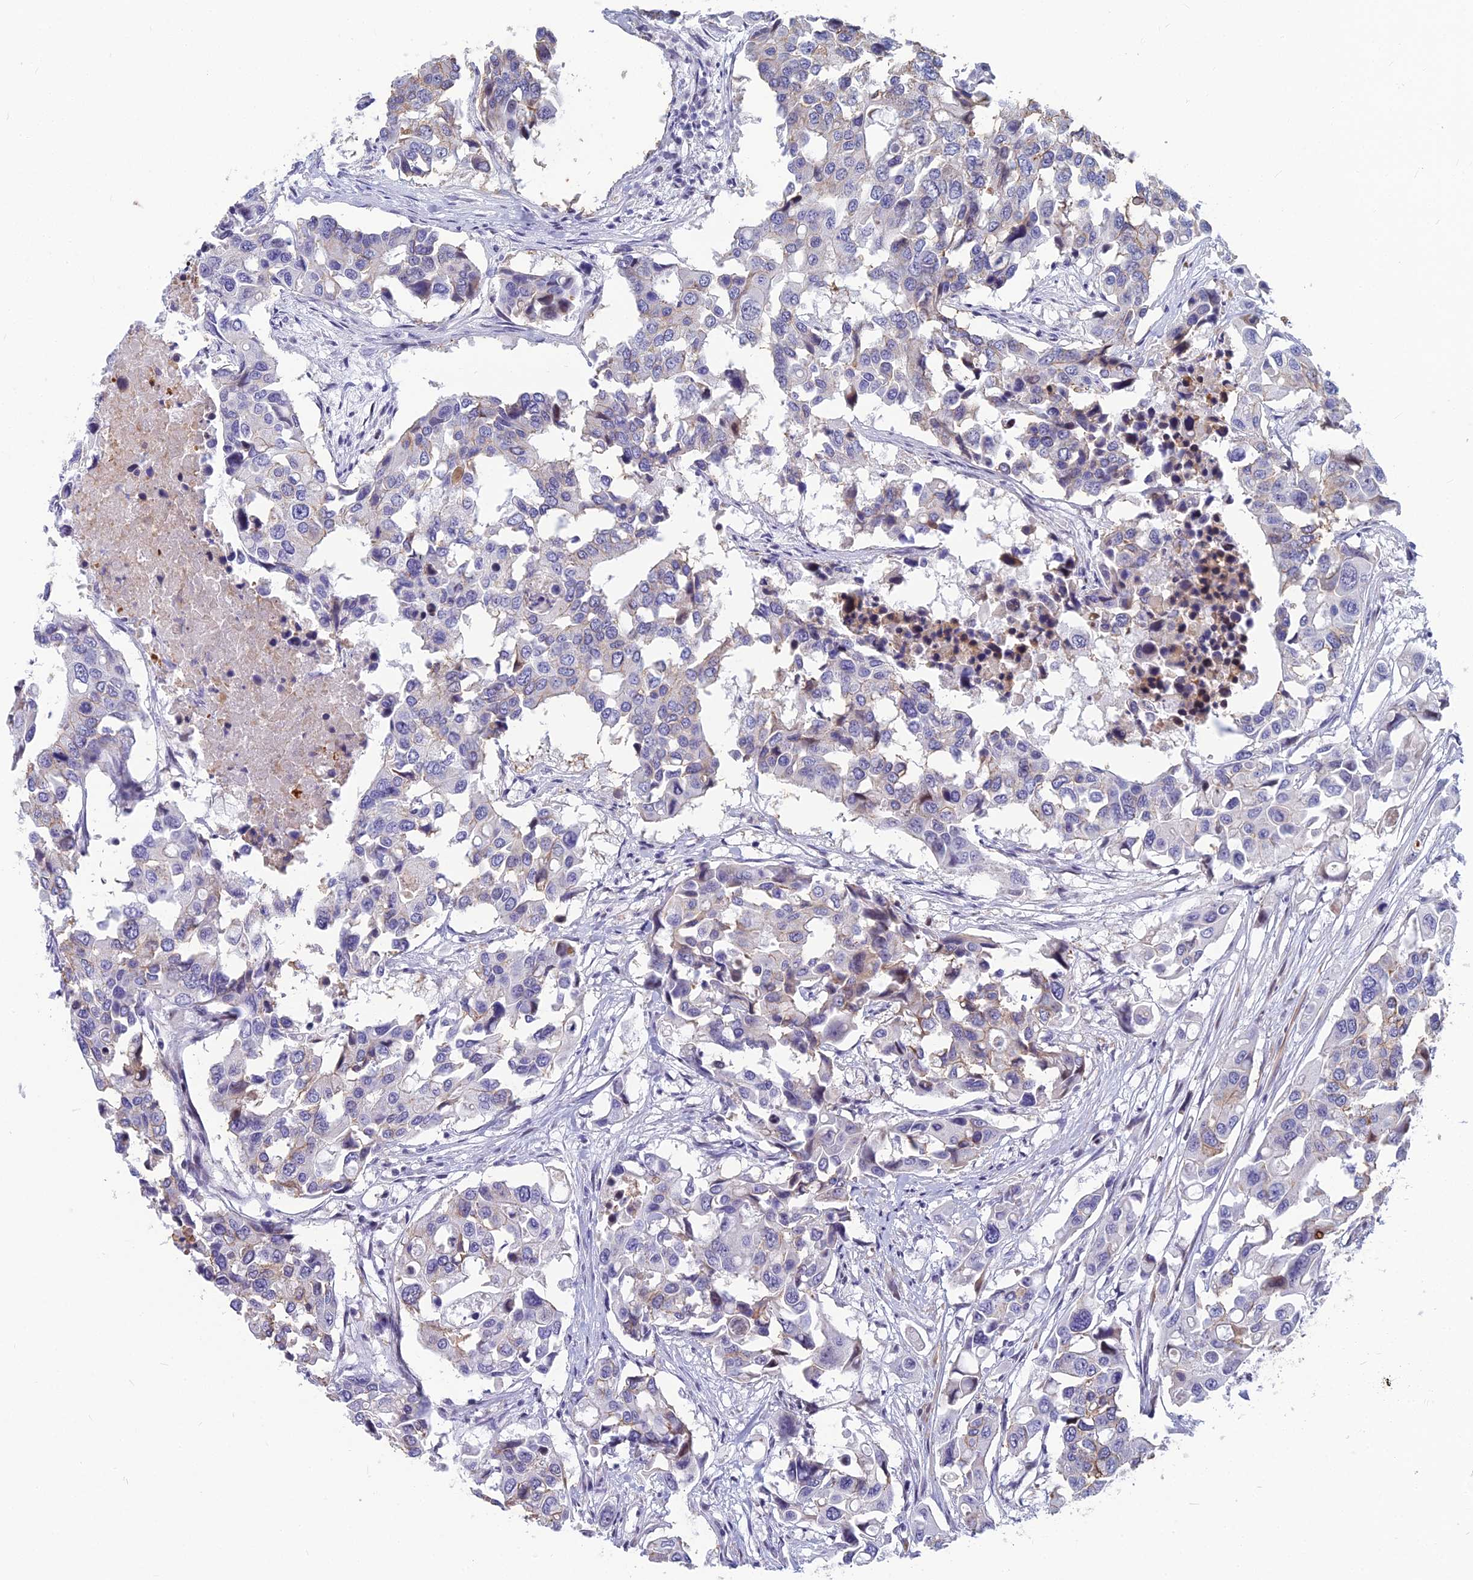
{"staining": {"intensity": "weak", "quantity": "<25%", "location": "cytoplasmic/membranous"}, "tissue": "colorectal cancer", "cell_type": "Tumor cells", "image_type": "cancer", "snomed": [{"axis": "morphology", "description": "Adenocarcinoma, NOS"}, {"axis": "topography", "description": "Colon"}], "caption": "Colorectal adenocarcinoma stained for a protein using IHC exhibits no staining tumor cells.", "gene": "MYBPC2", "patient": {"sex": "male", "age": 77}}